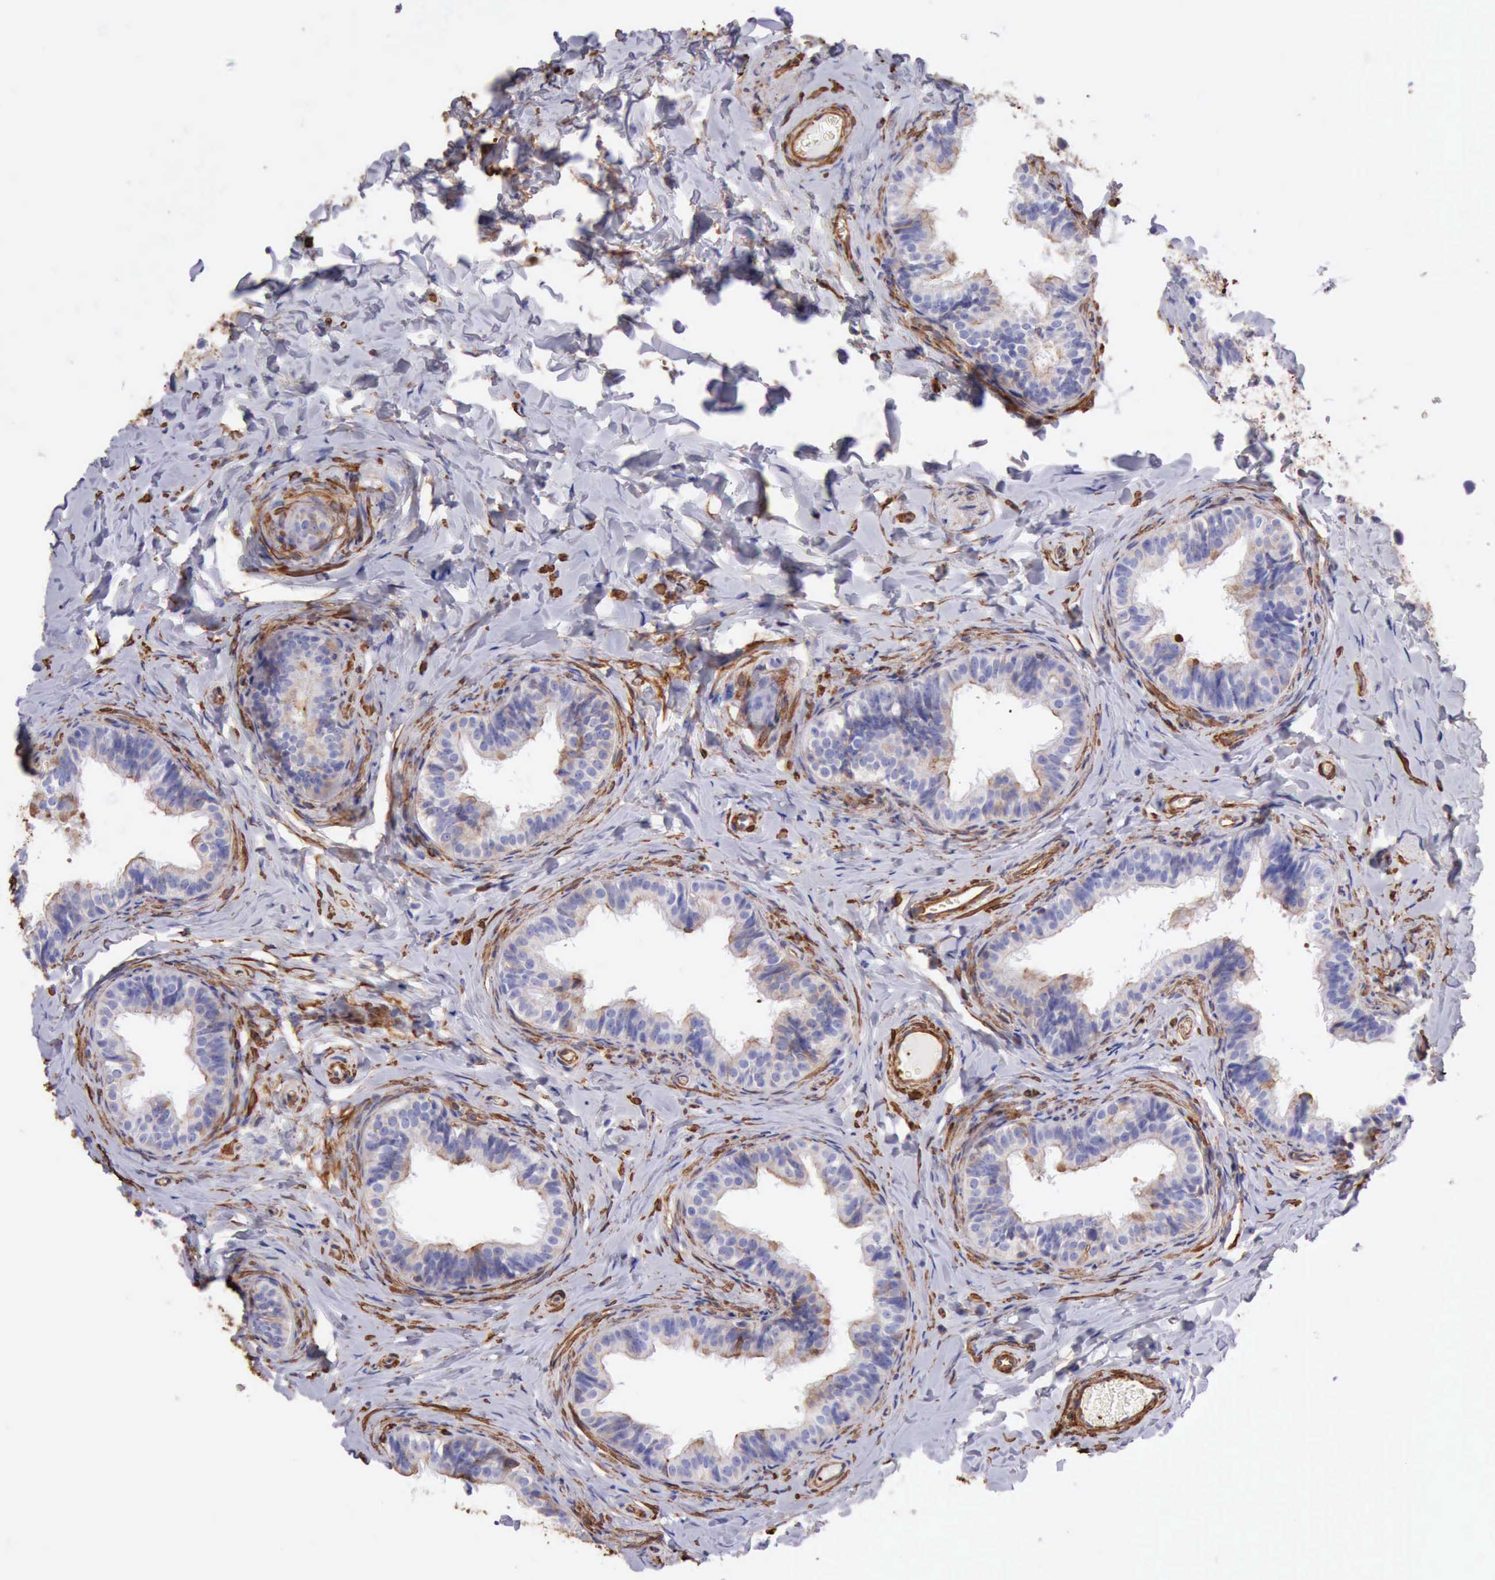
{"staining": {"intensity": "negative", "quantity": "none", "location": "none"}, "tissue": "epididymis", "cell_type": "Glandular cells", "image_type": "normal", "snomed": [{"axis": "morphology", "description": "Normal tissue, NOS"}, {"axis": "topography", "description": "Epididymis"}], "caption": "IHC photomicrograph of benign epididymis: human epididymis stained with DAB (3,3'-diaminobenzidine) displays no significant protein positivity in glandular cells.", "gene": "FLNA", "patient": {"sex": "male", "age": 26}}